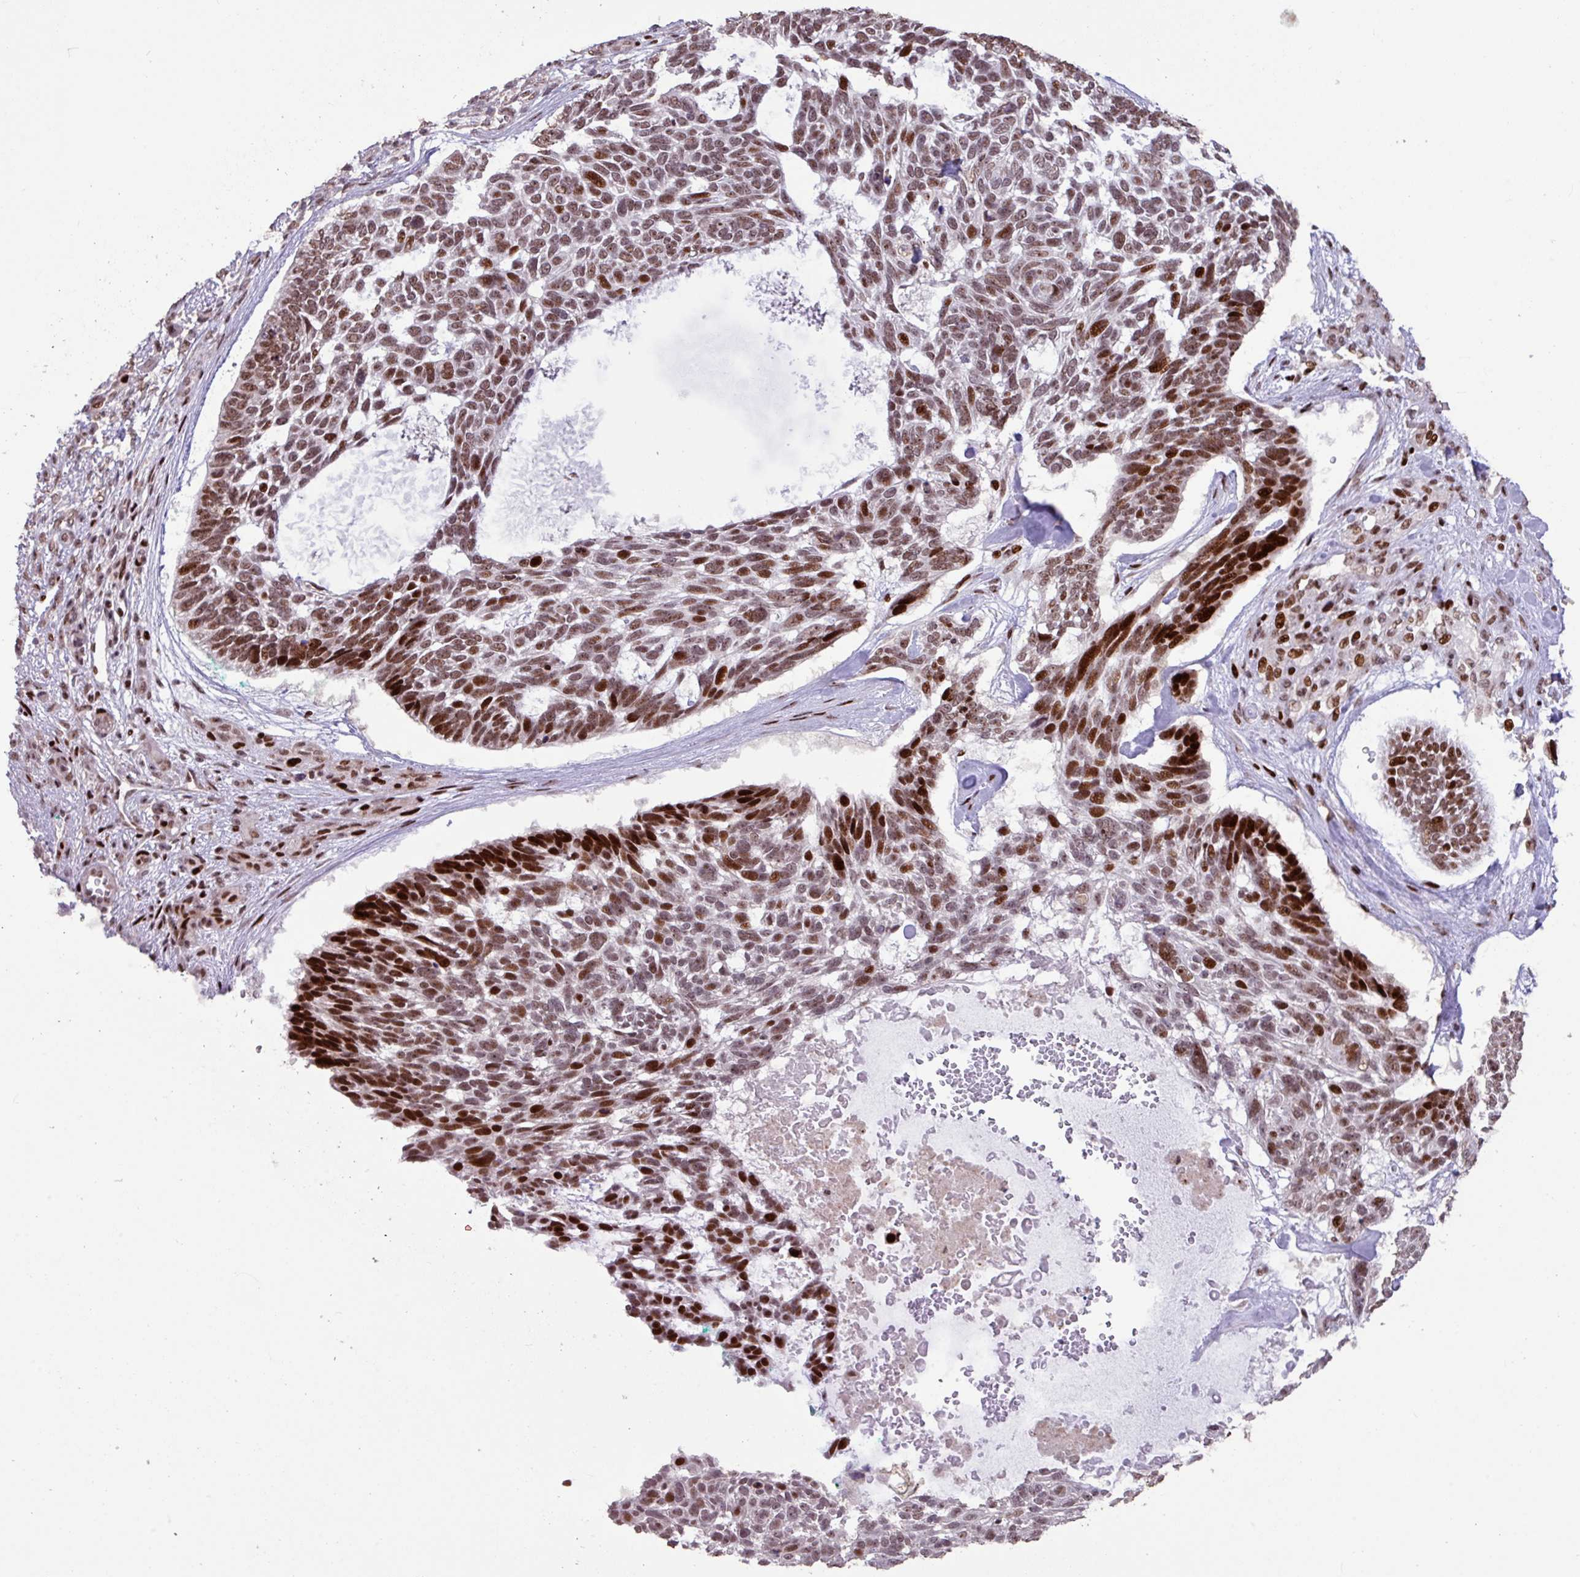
{"staining": {"intensity": "strong", "quantity": ">75%", "location": "nuclear"}, "tissue": "skin cancer", "cell_type": "Tumor cells", "image_type": "cancer", "snomed": [{"axis": "morphology", "description": "Basal cell carcinoma"}, {"axis": "topography", "description": "Skin"}], "caption": "The image reveals a brown stain indicating the presence of a protein in the nuclear of tumor cells in skin cancer. Nuclei are stained in blue.", "gene": "ZNF709", "patient": {"sex": "male", "age": 88}}